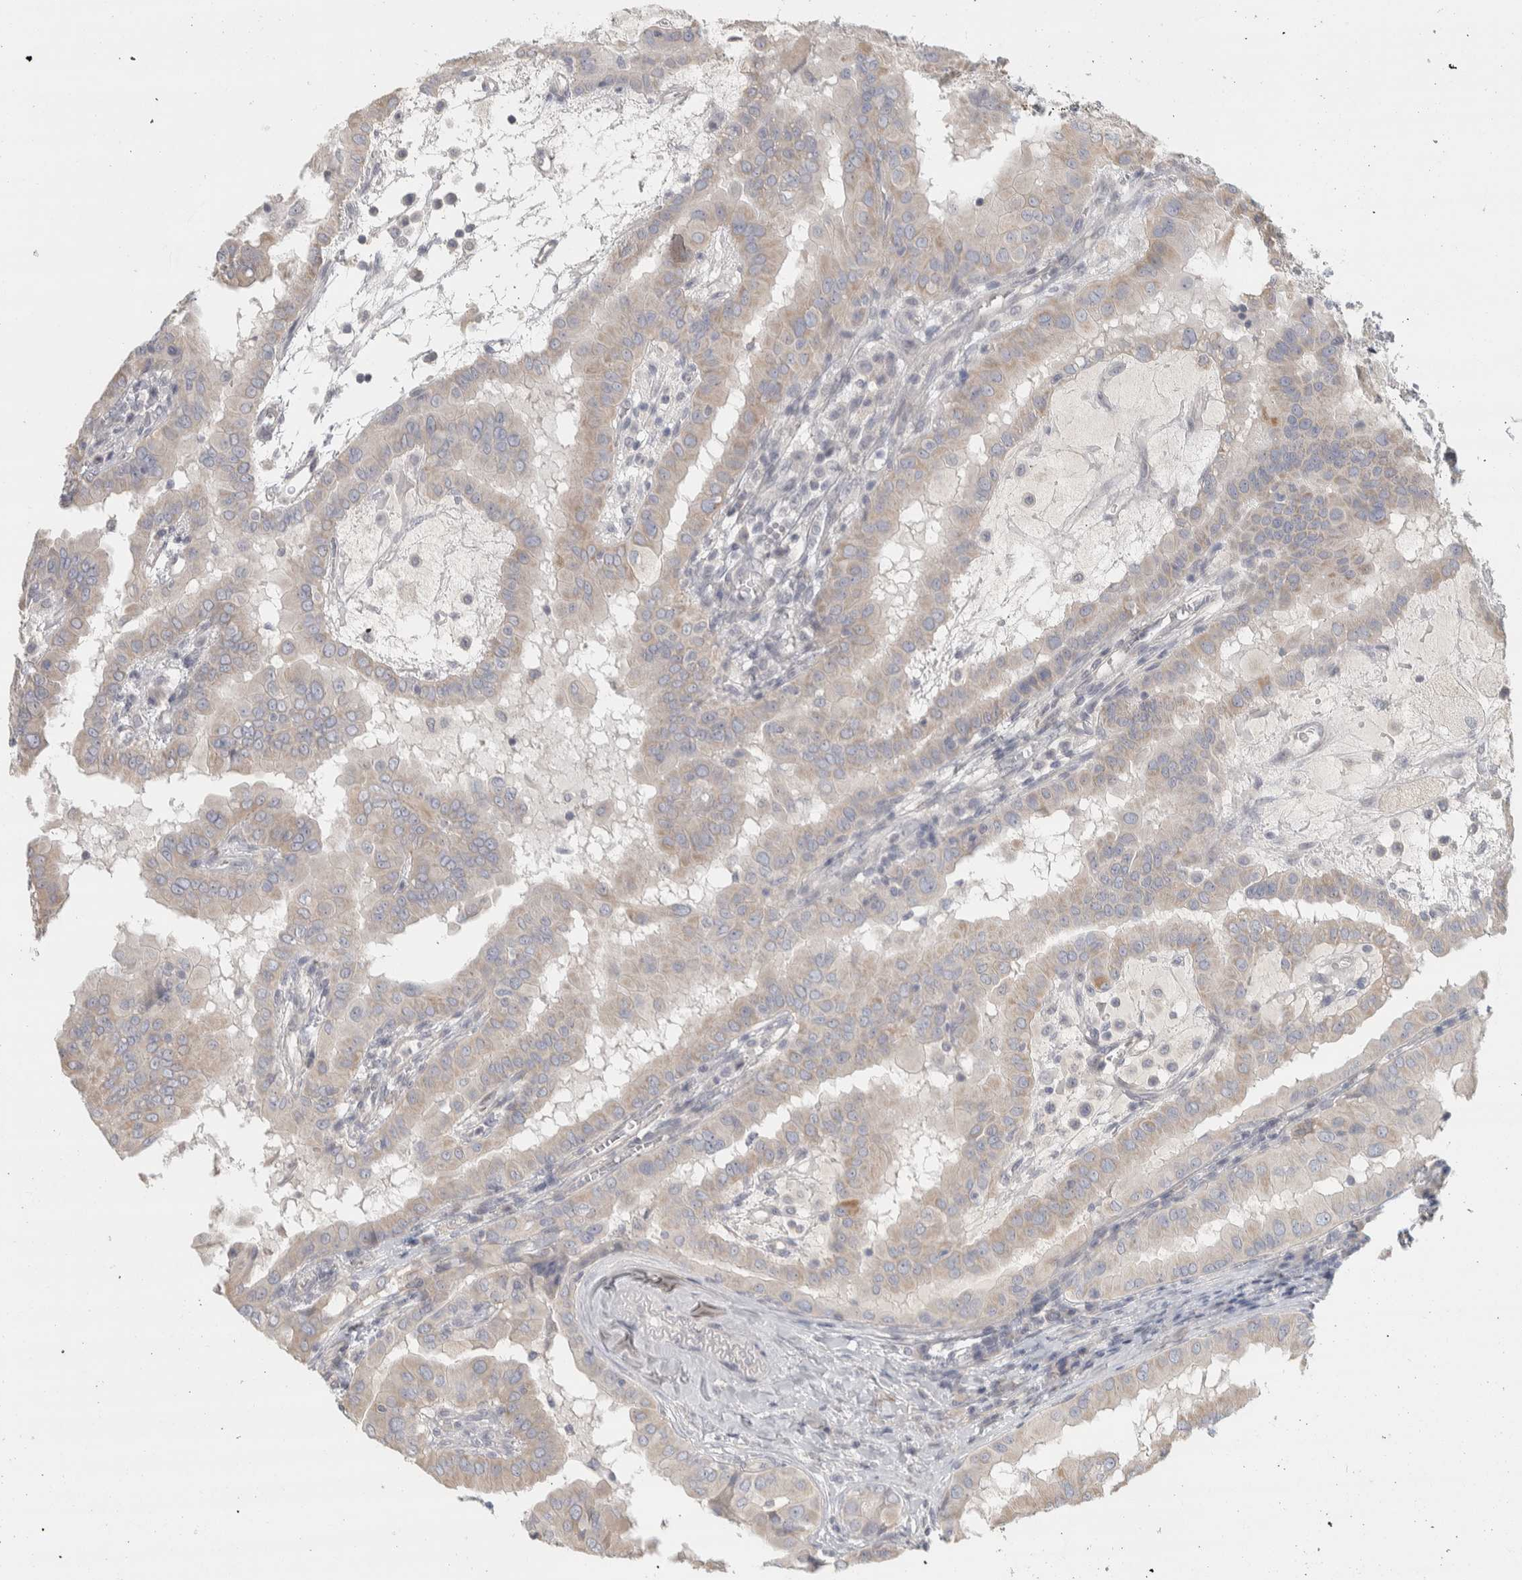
{"staining": {"intensity": "weak", "quantity": "<25%", "location": "cytoplasmic/membranous"}, "tissue": "thyroid cancer", "cell_type": "Tumor cells", "image_type": "cancer", "snomed": [{"axis": "morphology", "description": "Papillary adenocarcinoma, NOS"}, {"axis": "topography", "description": "Thyroid gland"}], "caption": "Immunohistochemistry (IHC) image of thyroid cancer stained for a protein (brown), which demonstrates no expression in tumor cells.", "gene": "DCXR", "patient": {"sex": "male", "age": 33}}